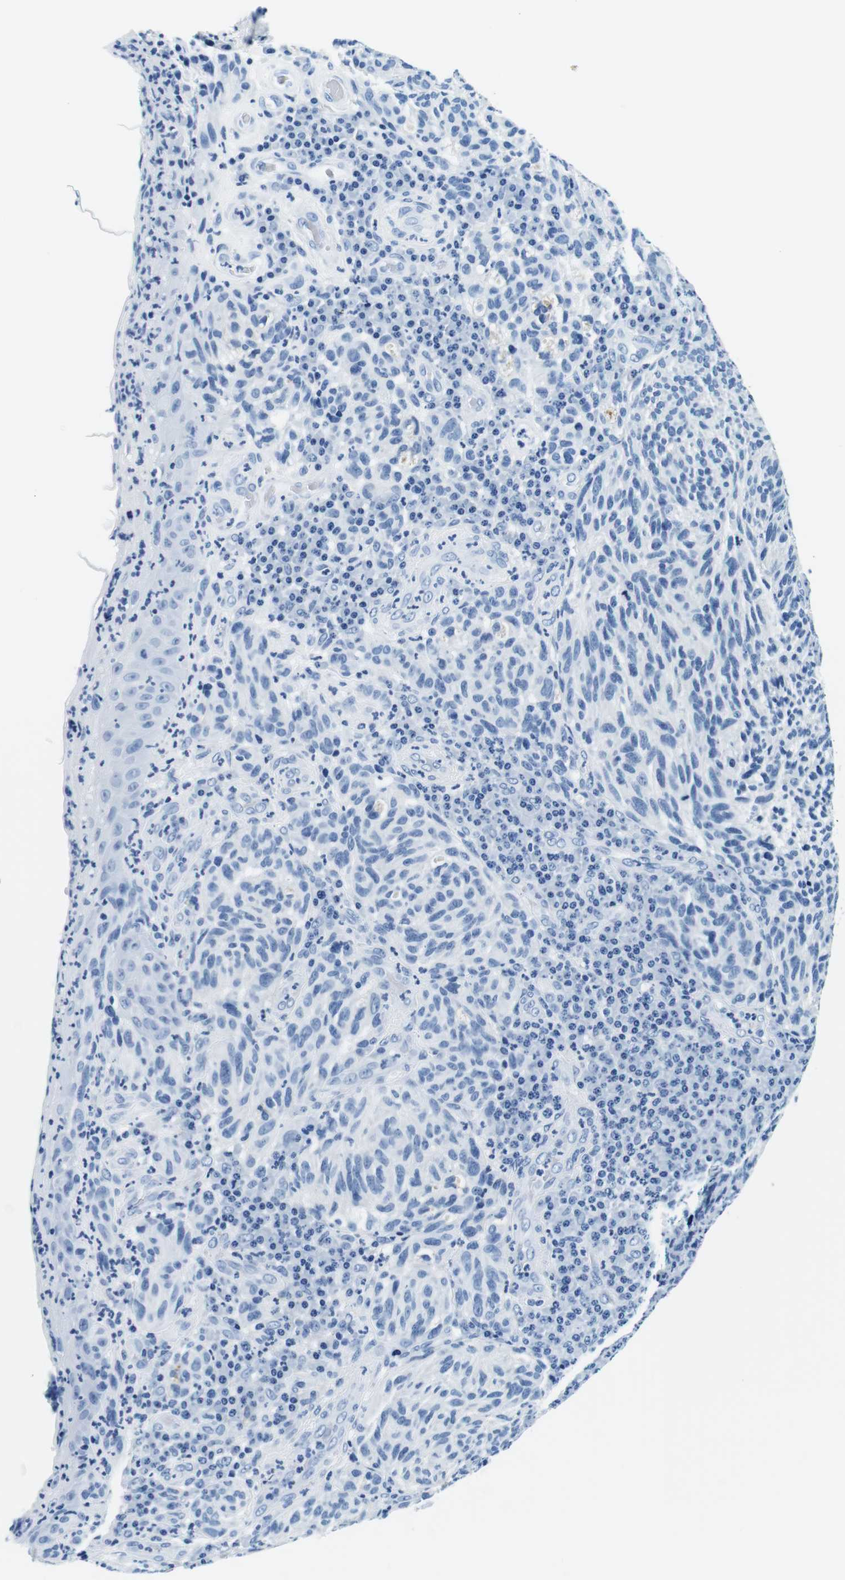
{"staining": {"intensity": "negative", "quantity": "none", "location": "none"}, "tissue": "melanoma", "cell_type": "Tumor cells", "image_type": "cancer", "snomed": [{"axis": "morphology", "description": "Malignant melanoma, NOS"}, {"axis": "topography", "description": "Skin"}], "caption": "Immunohistochemistry (IHC) of human melanoma demonstrates no expression in tumor cells. (Stains: DAB (3,3'-diaminobenzidine) immunohistochemistry with hematoxylin counter stain, Microscopy: brightfield microscopy at high magnification).", "gene": "ELANE", "patient": {"sex": "female", "age": 73}}